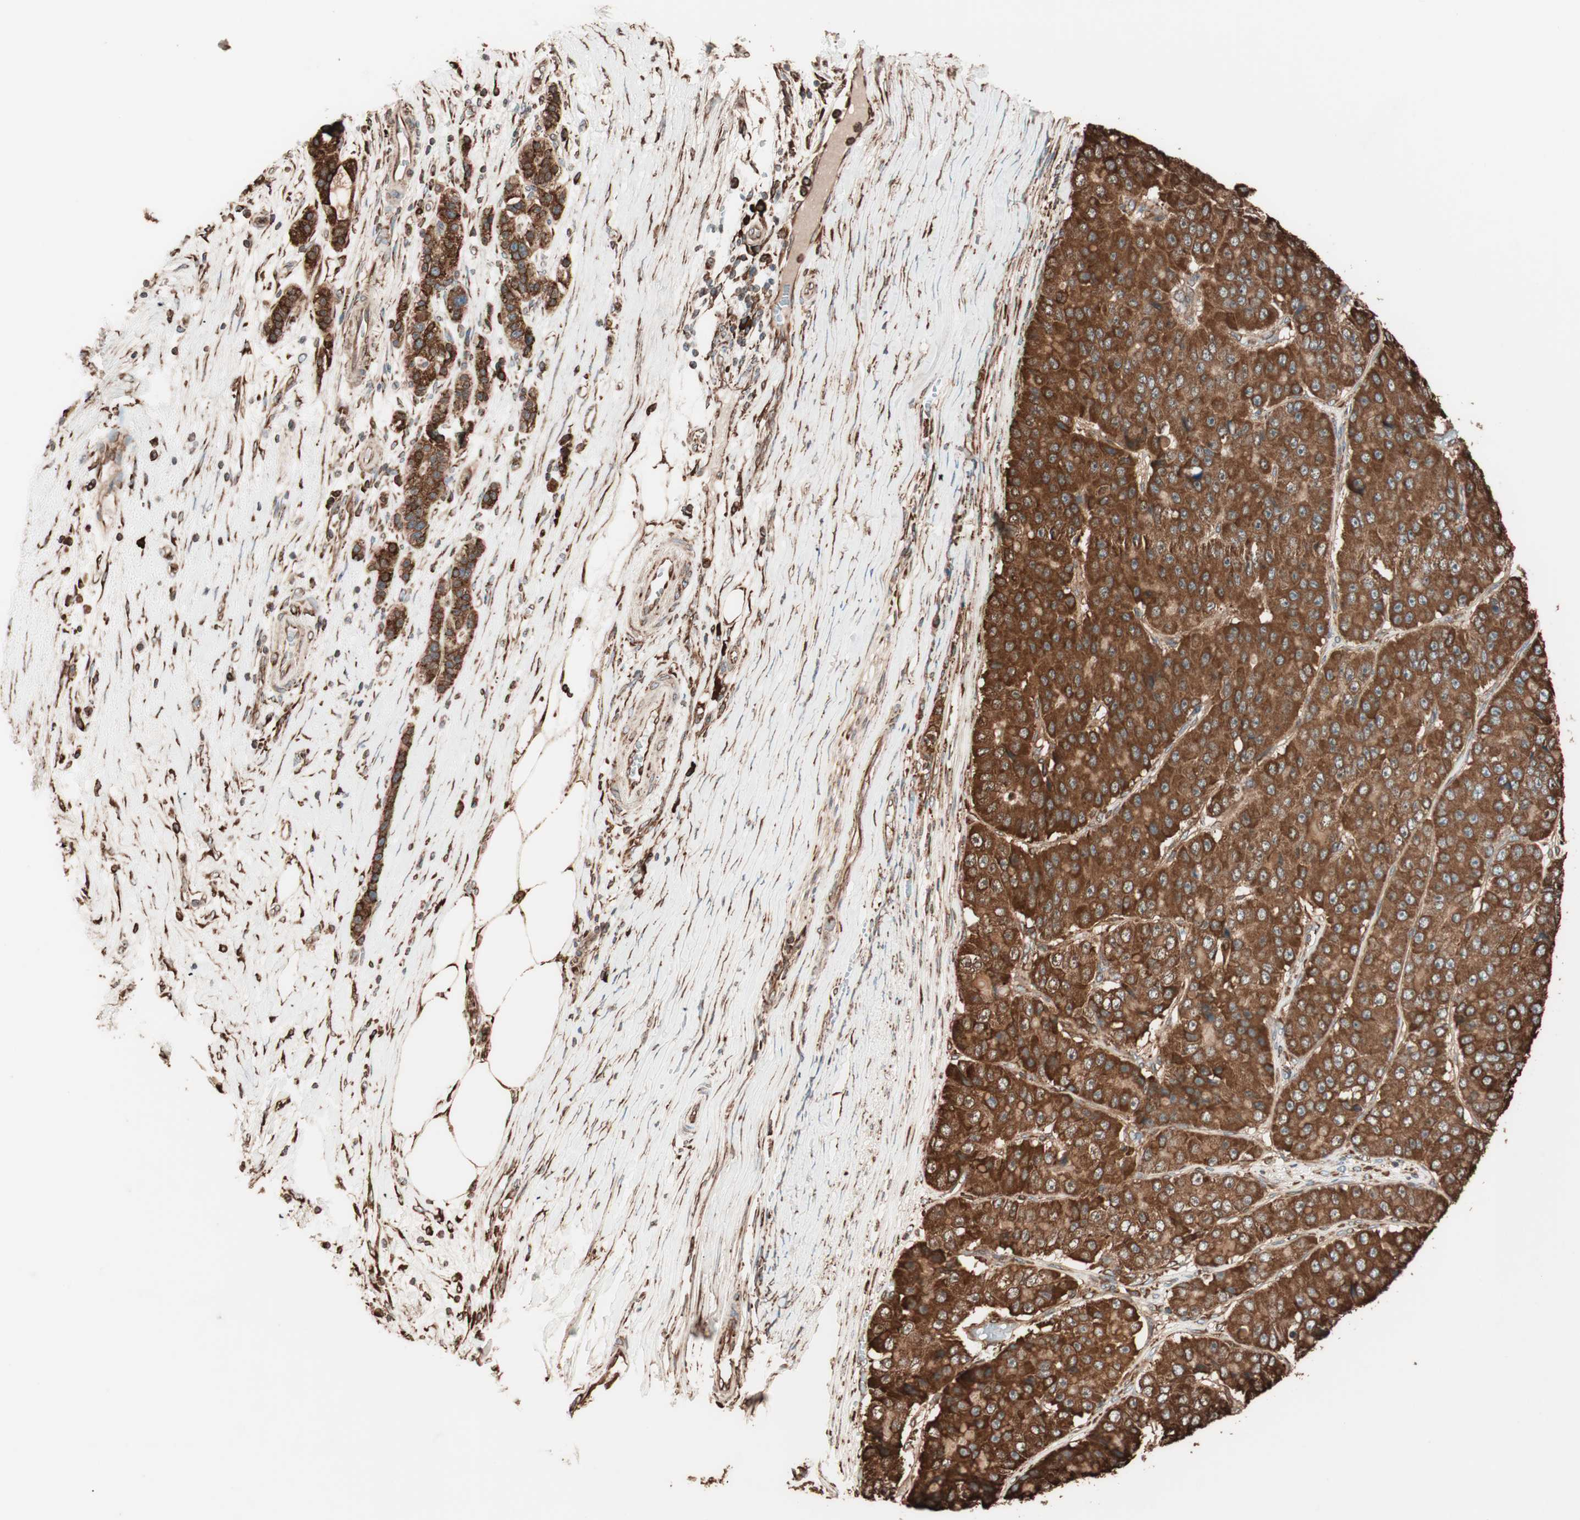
{"staining": {"intensity": "strong", "quantity": ">75%", "location": "cytoplasmic/membranous"}, "tissue": "pancreatic cancer", "cell_type": "Tumor cells", "image_type": "cancer", "snomed": [{"axis": "morphology", "description": "Adenocarcinoma, NOS"}, {"axis": "topography", "description": "Pancreas"}], "caption": "The immunohistochemical stain labels strong cytoplasmic/membranous positivity in tumor cells of pancreatic cancer tissue. (DAB (3,3'-diaminobenzidine) IHC with brightfield microscopy, high magnification).", "gene": "VEGFA", "patient": {"sex": "male", "age": 50}}